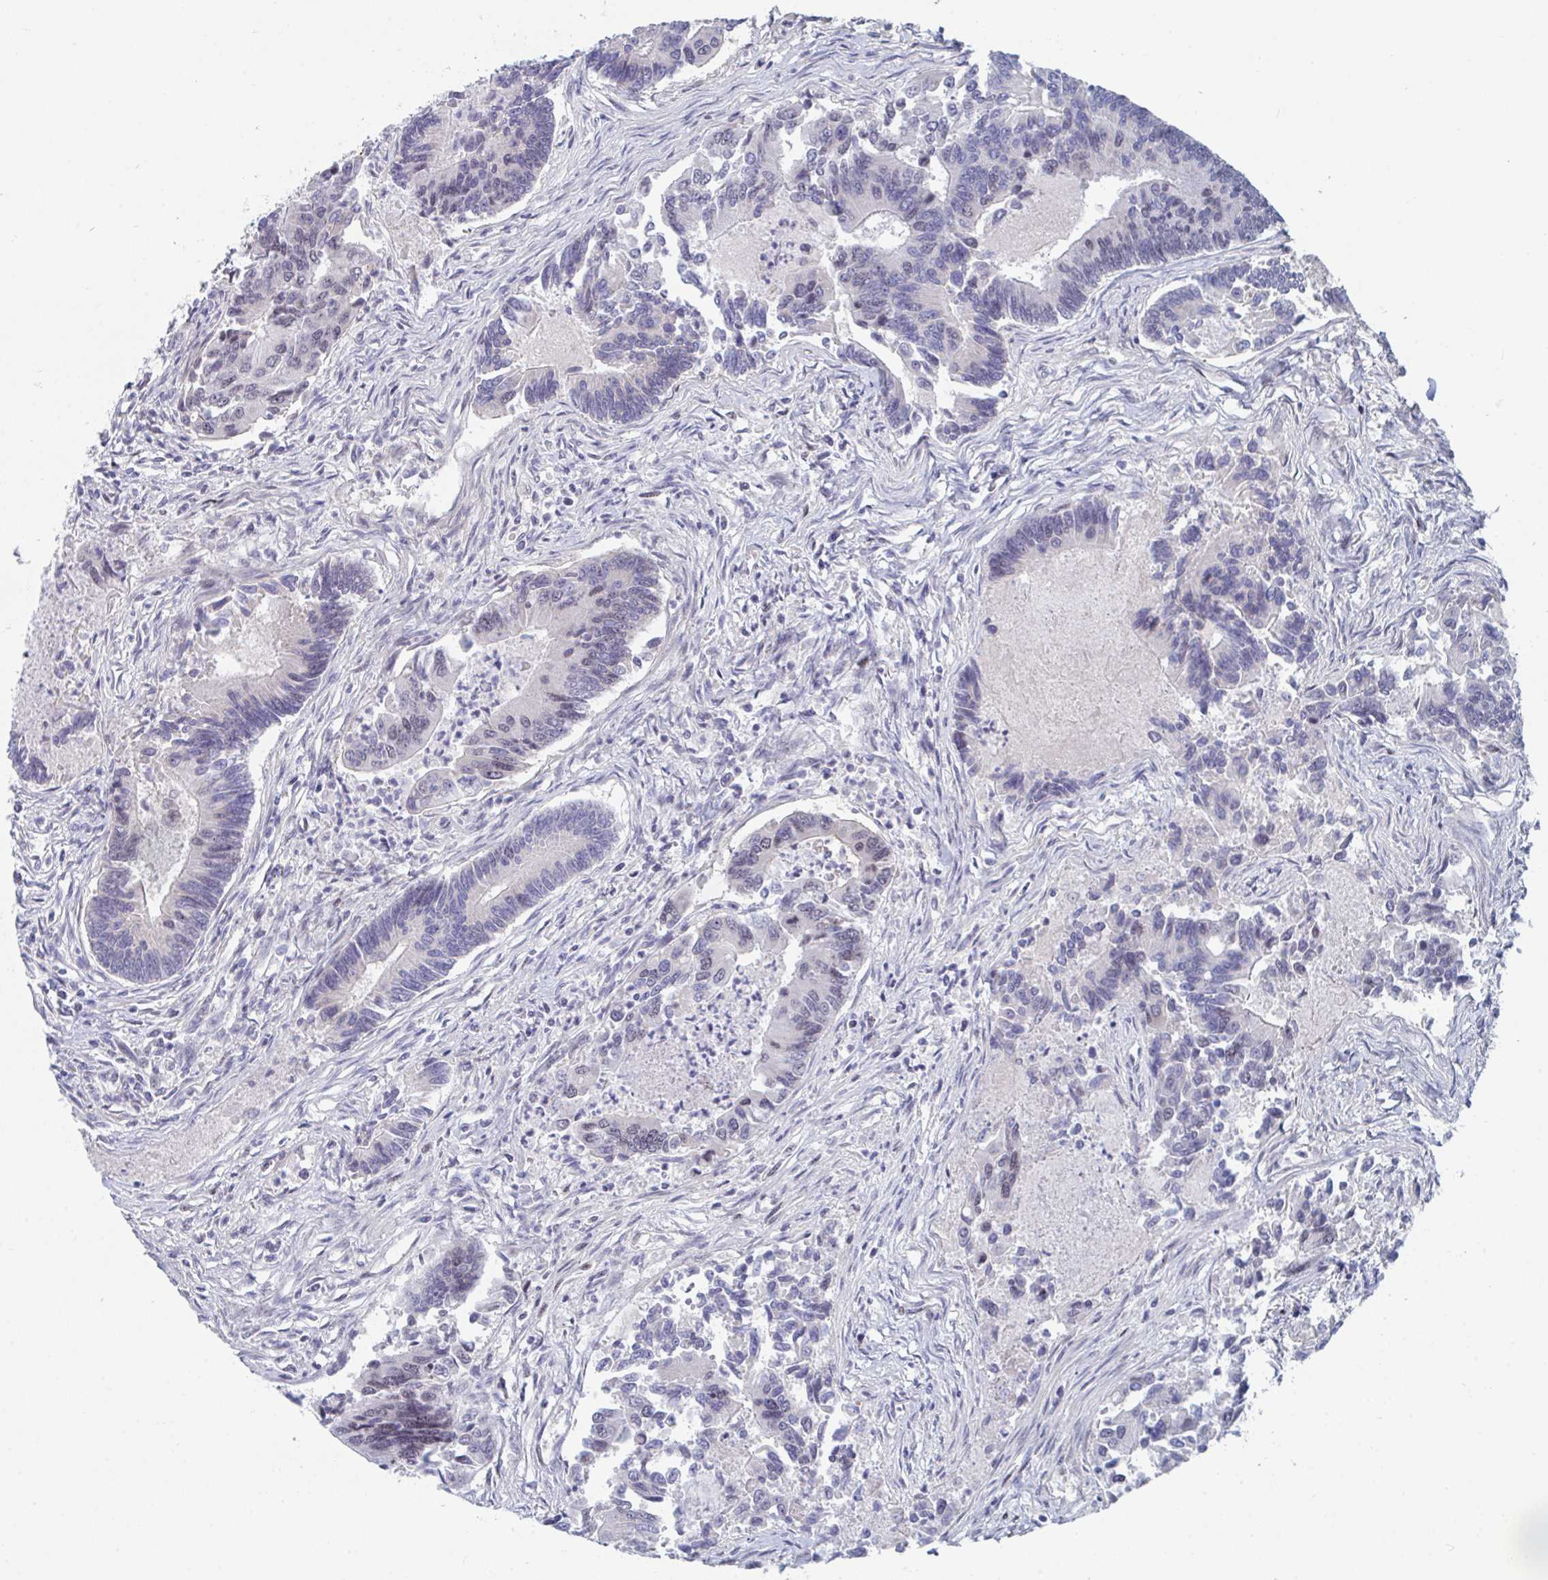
{"staining": {"intensity": "weak", "quantity": "<25%", "location": "nuclear"}, "tissue": "colorectal cancer", "cell_type": "Tumor cells", "image_type": "cancer", "snomed": [{"axis": "morphology", "description": "Adenocarcinoma, NOS"}, {"axis": "topography", "description": "Colon"}], "caption": "The micrograph demonstrates no significant expression in tumor cells of colorectal adenocarcinoma. The staining is performed using DAB brown chromogen with nuclei counter-stained in using hematoxylin.", "gene": "CENPT", "patient": {"sex": "female", "age": 67}}